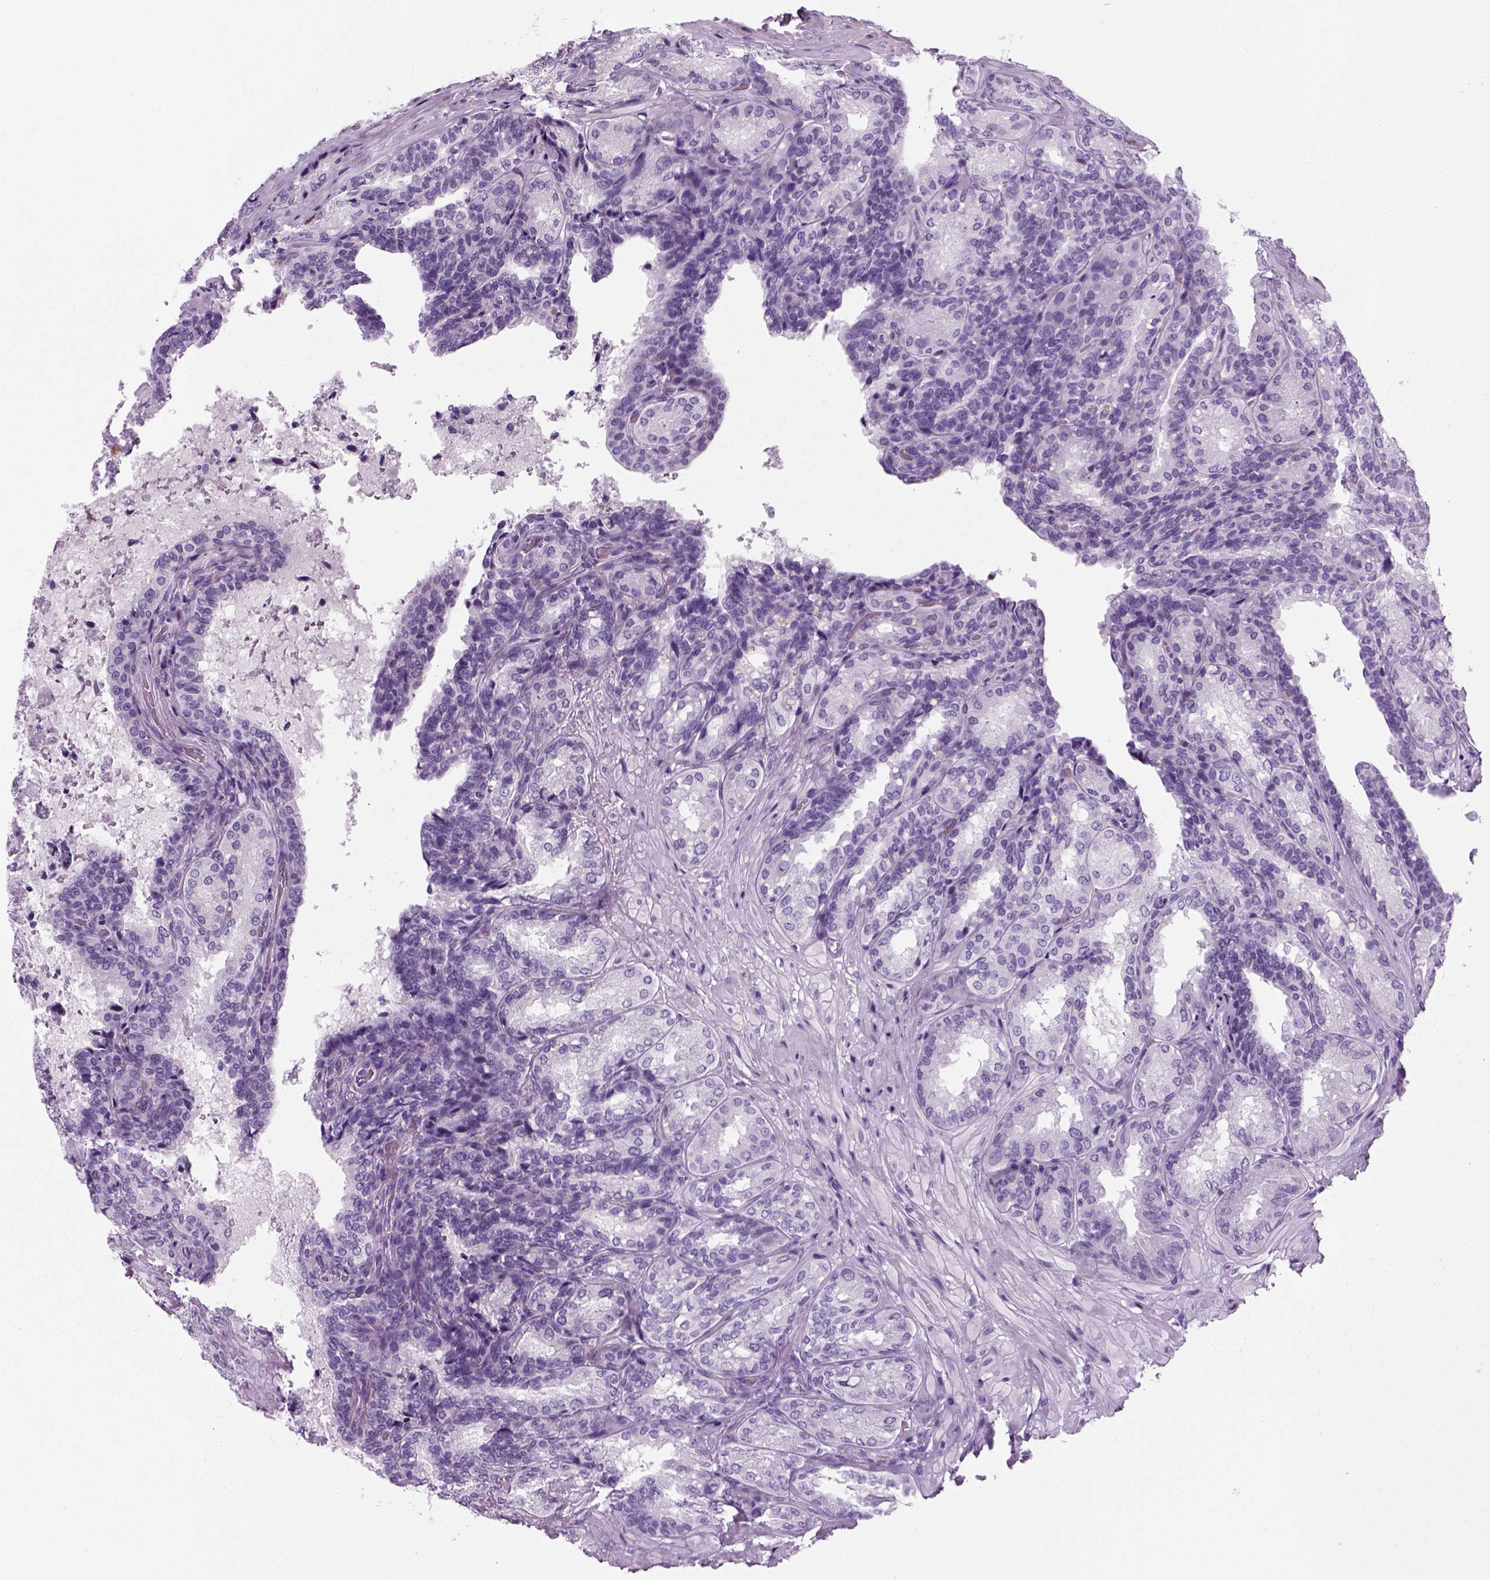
{"staining": {"intensity": "negative", "quantity": "none", "location": "none"}, "tissue": "seminal vesicle", "cell_type": "Glandular cells", "image_type": "normal", "snomed": [{"axis": "morphology", "description": "Normal tissue, NOS"}, {"axis": "topography", "description": "Seminal veicle"}], "caption": "Image shows no significant protein expression in glandular cells of normal seminal vesicle. (Stains: DAB immunohistochemistry with hematoxylin counter stain, Microscopy: brightfield microscopy at high magnification).", "gene": "MZB1", "patient": {"sex": "male", "age": 68}}